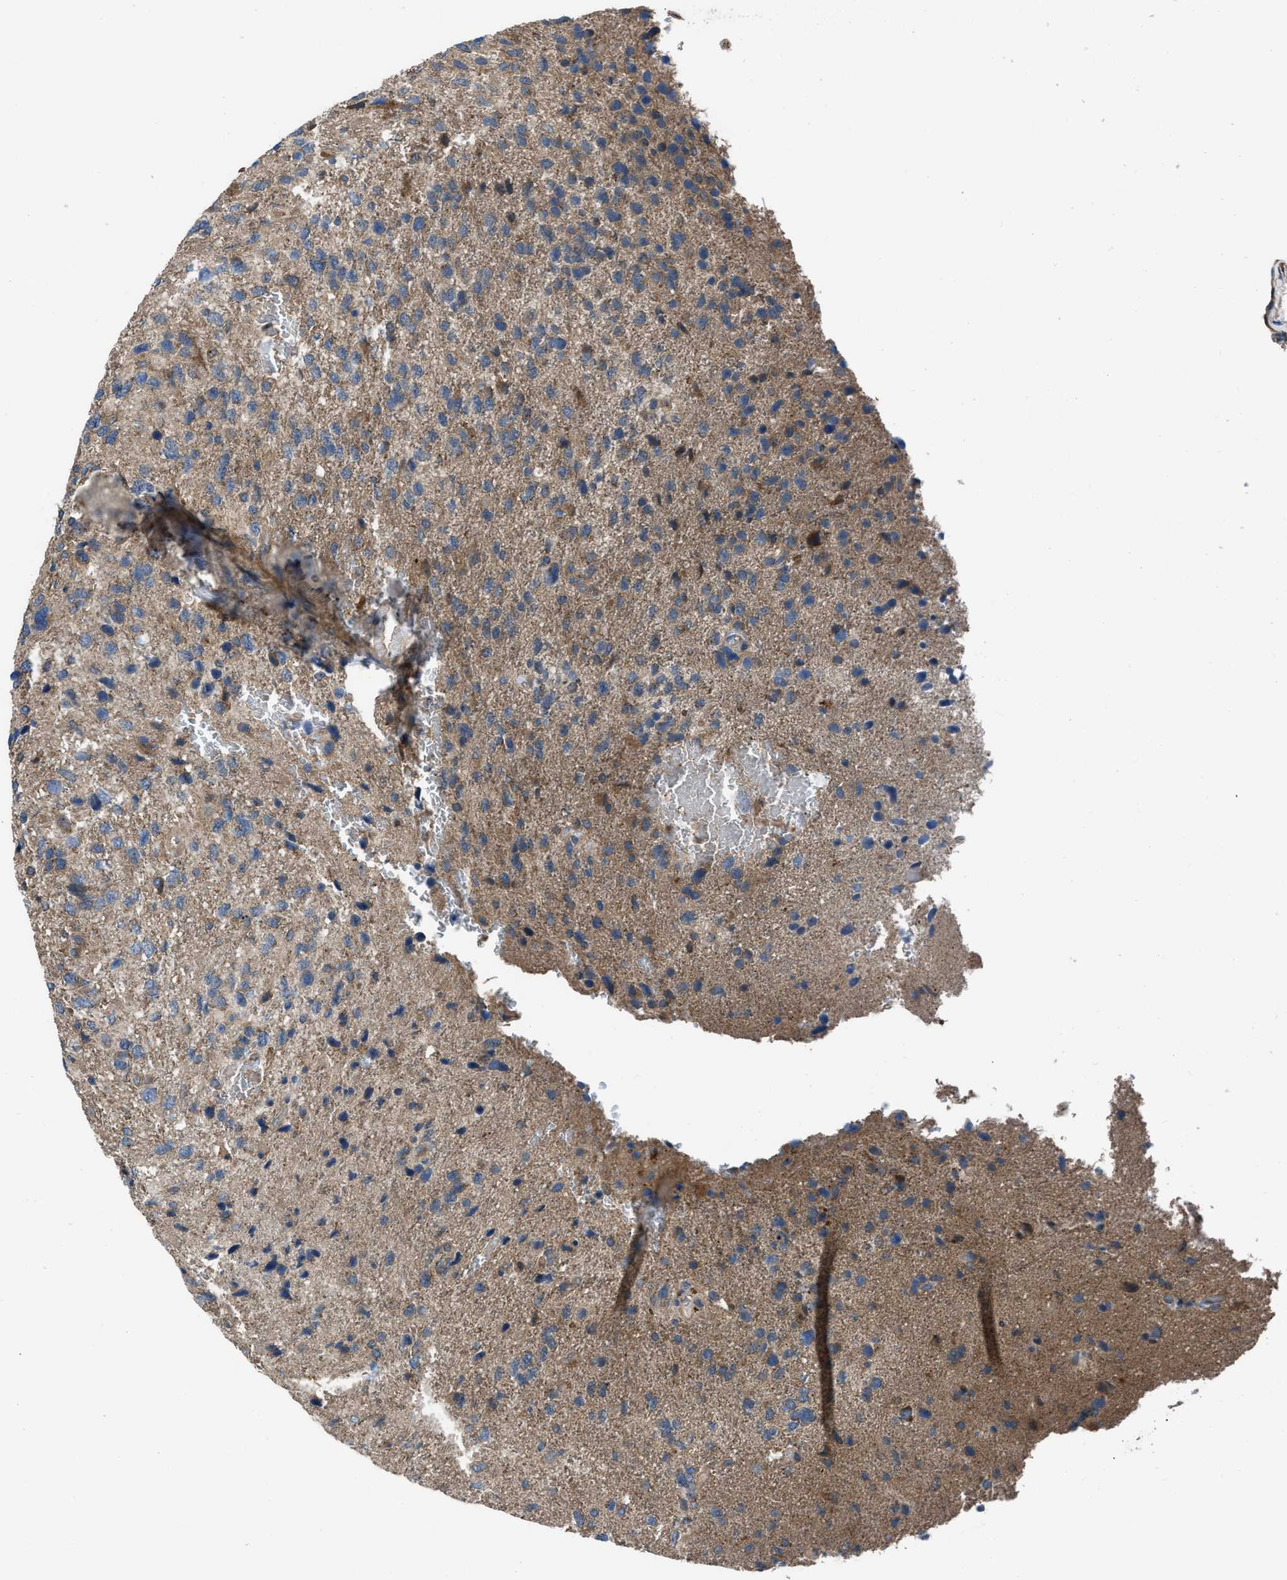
{"staining": {"intensity": "moderate", "quantity": ">75%", "location": "cytoplasmic/membranous"}, "tissue": "glioma", "cell_type": "Tumor cells", "image_type": "cancer", "snomed": [{"axis": "morphology", "description": "Glioma, malignant, High grade"}, {"axis": "topography", "description": "Brain"}], "caption": "Immunohistochemical staining of glioma demonstrates moderate cytoplasmic/membranous protein positivity in about >75% of tumor cells.", "gene": "USP25", "patient": {"sex": "female", "age": 58}}